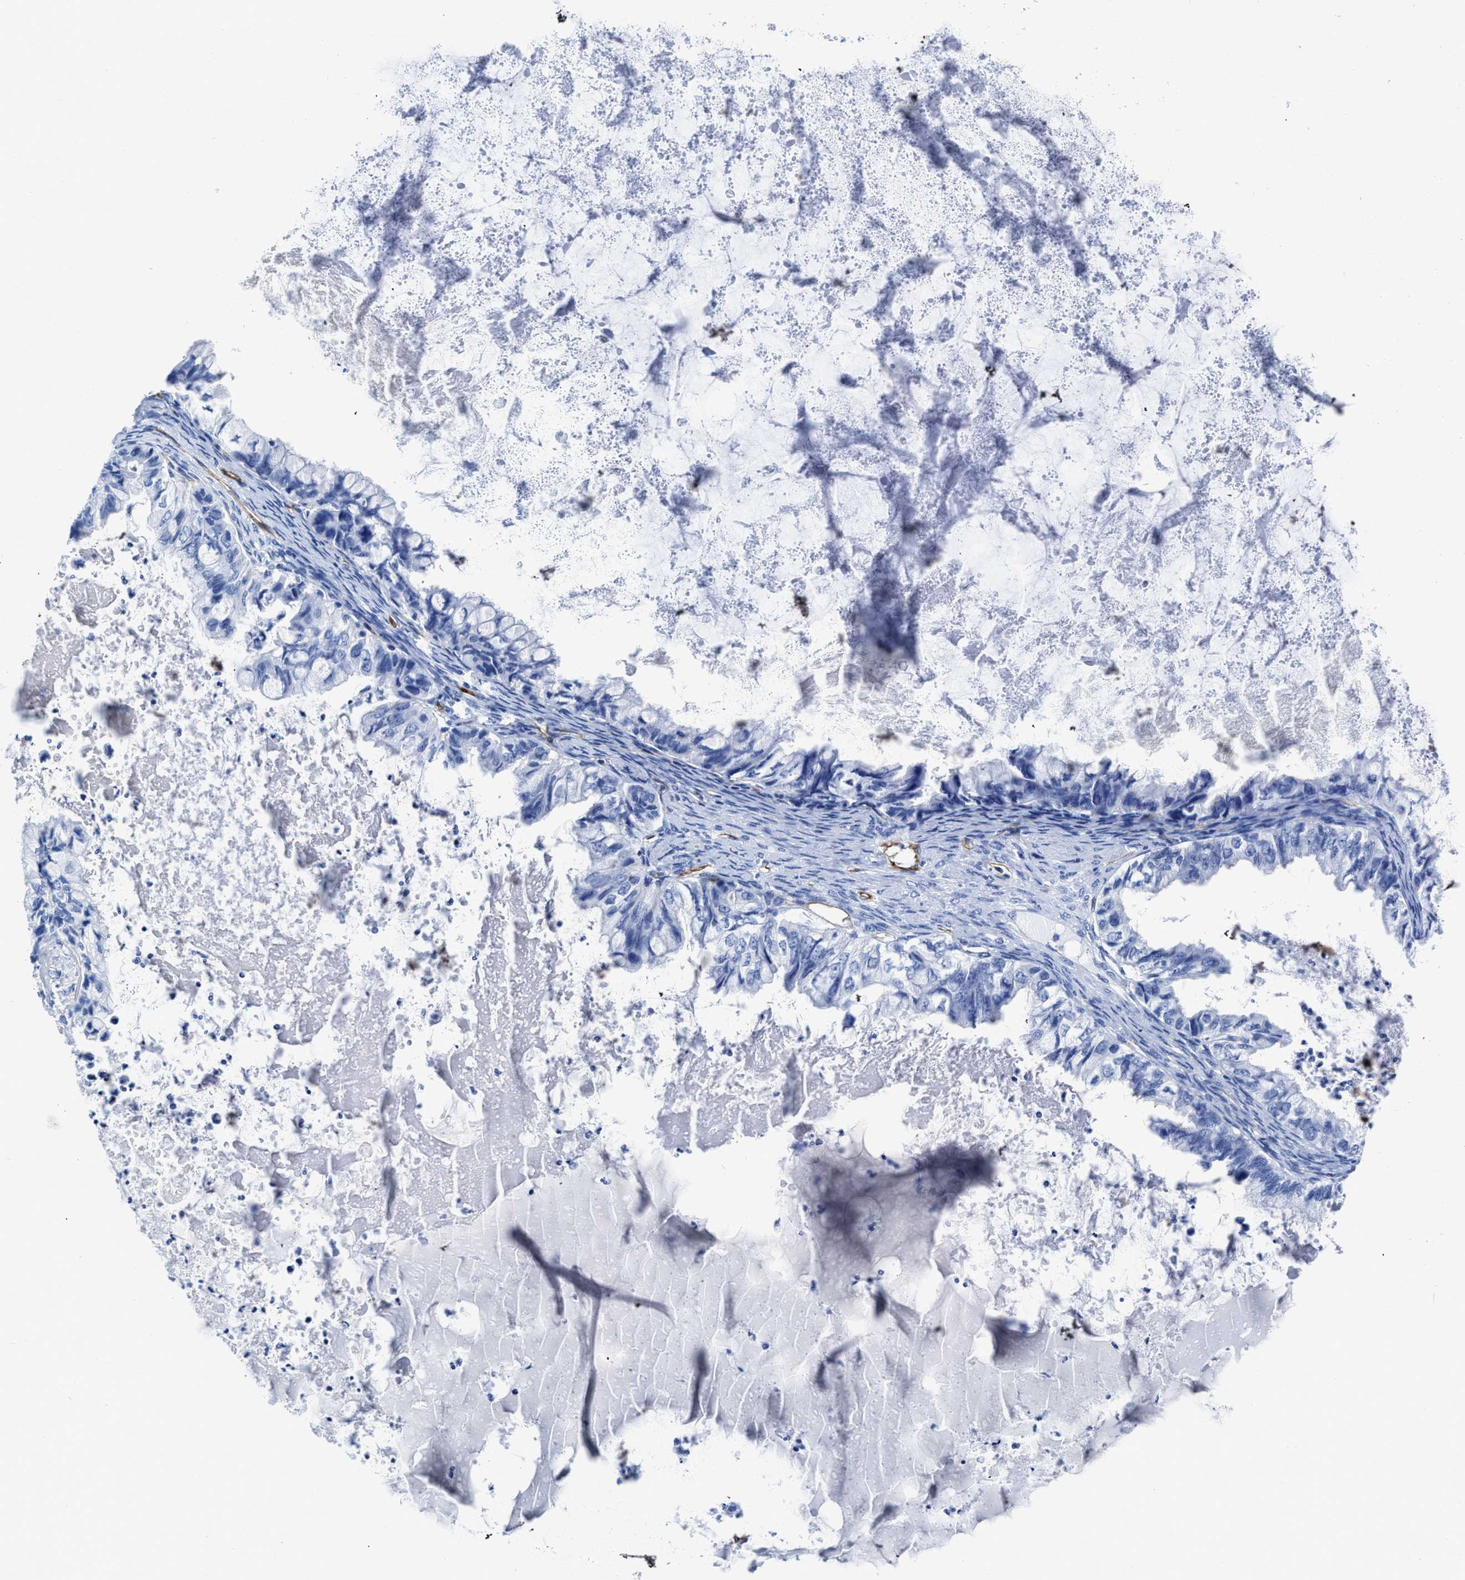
{"staining": {"intensity": "negative", "quantity": "none", "location": "none"}, "tissue": "ovarian cancer", "cell_type": "Tumor cells", "image_type": "cancer", "snomed": [{"axis": "morphology", "description": "Cystadenocarcinoma, mucinous, NOS"}, {"axis": "topography", "description": "Ovary"}], "caption": "A high-resolution histopathology image shows immunohistochemistry (IHC) staining of mucinous cystadenocarcinoma (ovarian), which shows no significant positivity in tumor cells.", "gene": "AQP1", "patient": {"sex": "female", "age": 80}}